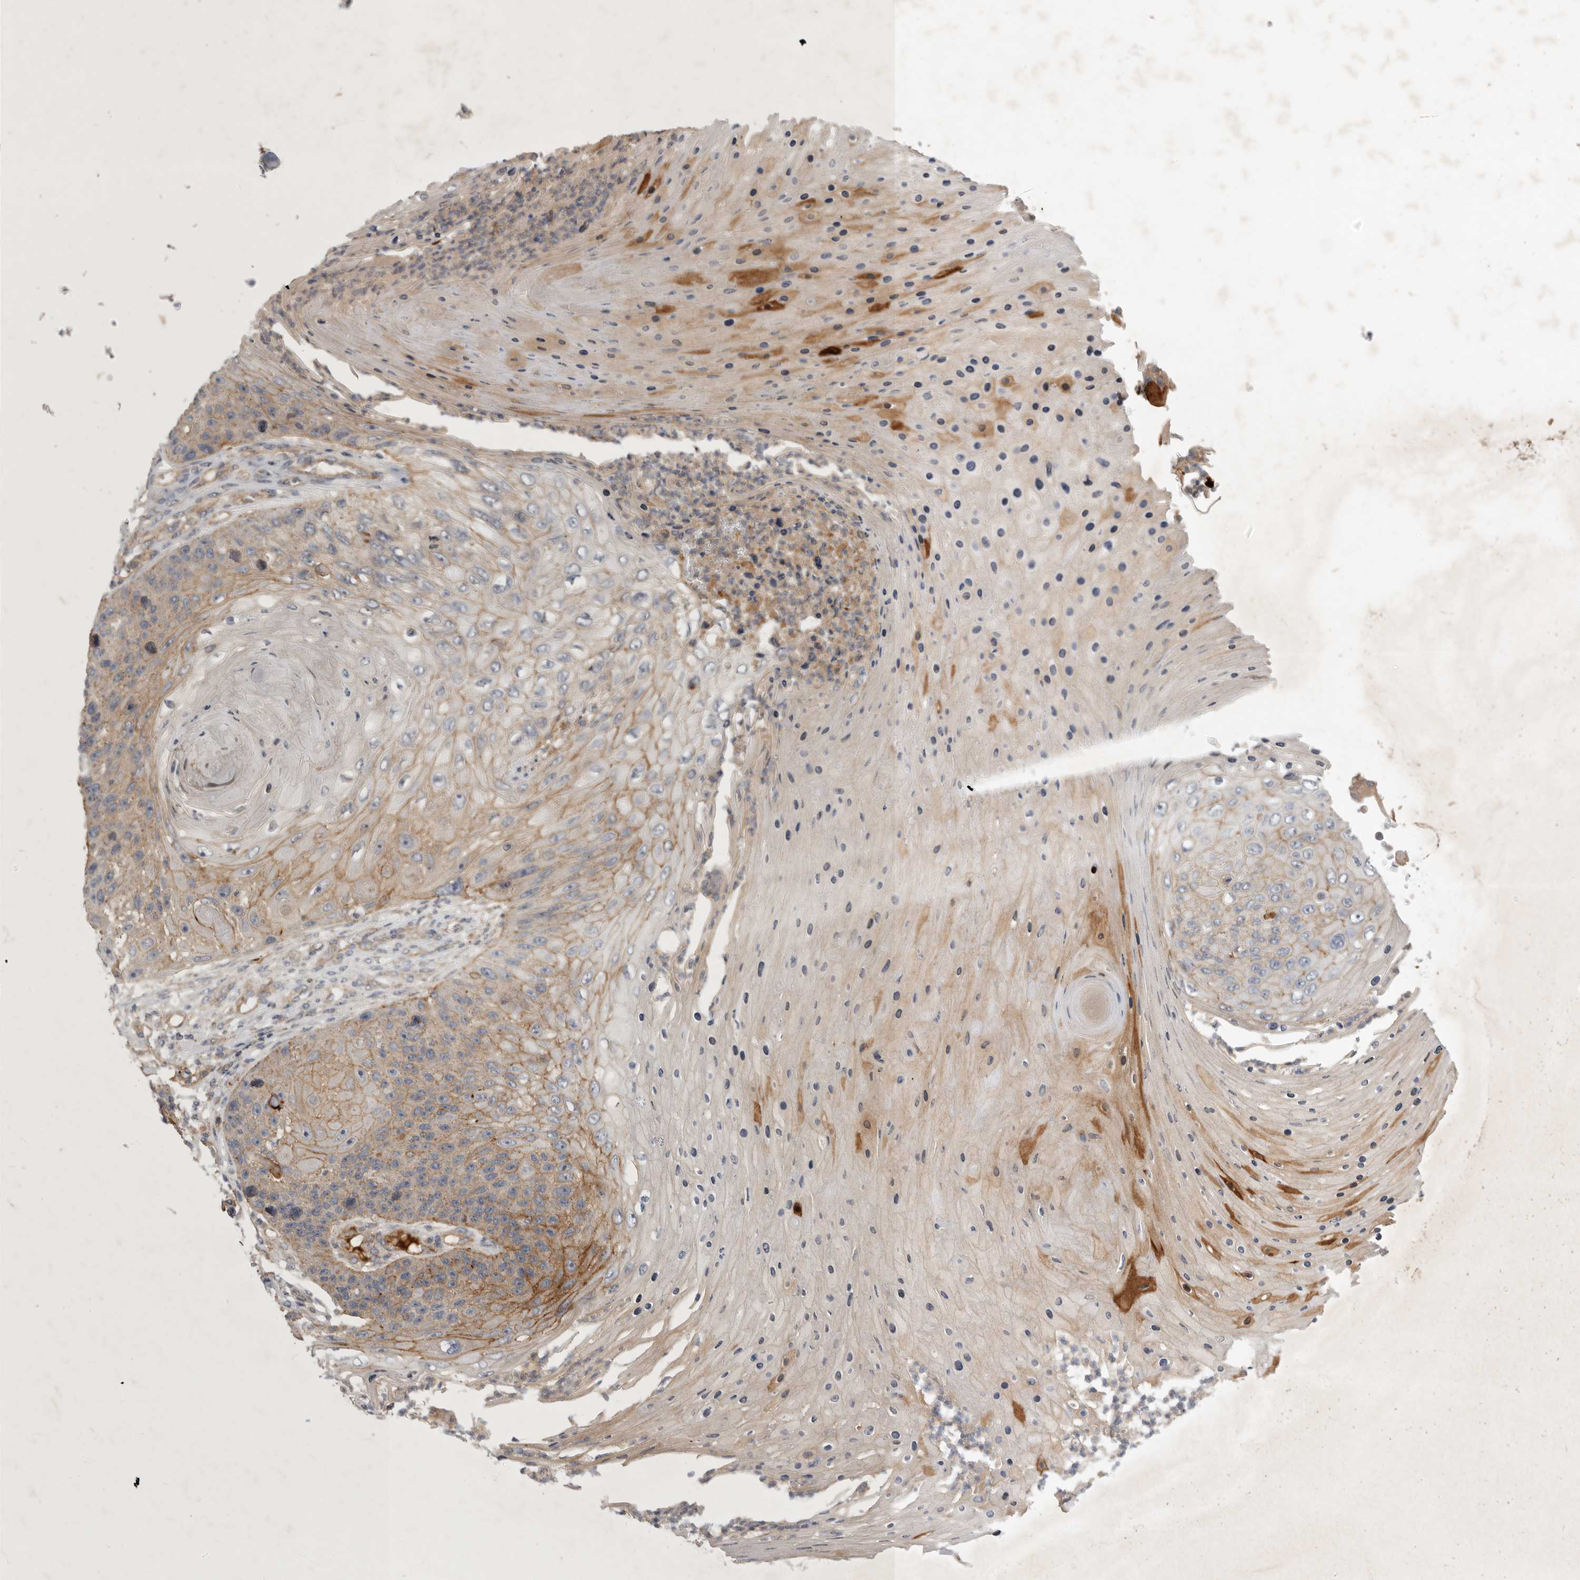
{"staining": {"intensity": "moderate", "quantity": "25%-75%", "location": "cytoplasmic/membranous"}, "tissue": "skin cancer", "cell_type": "Tumor cells", "image_type": "cancer", "snomed": [{"axis": "morphology", "description": "Squamous cell carcinoma, NOS"}, {"axis": "topography", "description": "Skin"}], "caption": "Skin cancer stained for a protein (brown) displays moderate cytoplasmic/membranous positive positivity in approximately 25%-75% of tumor cells.", "gene": "MLPH", "patient": {"sex": "female", "age": 88}}